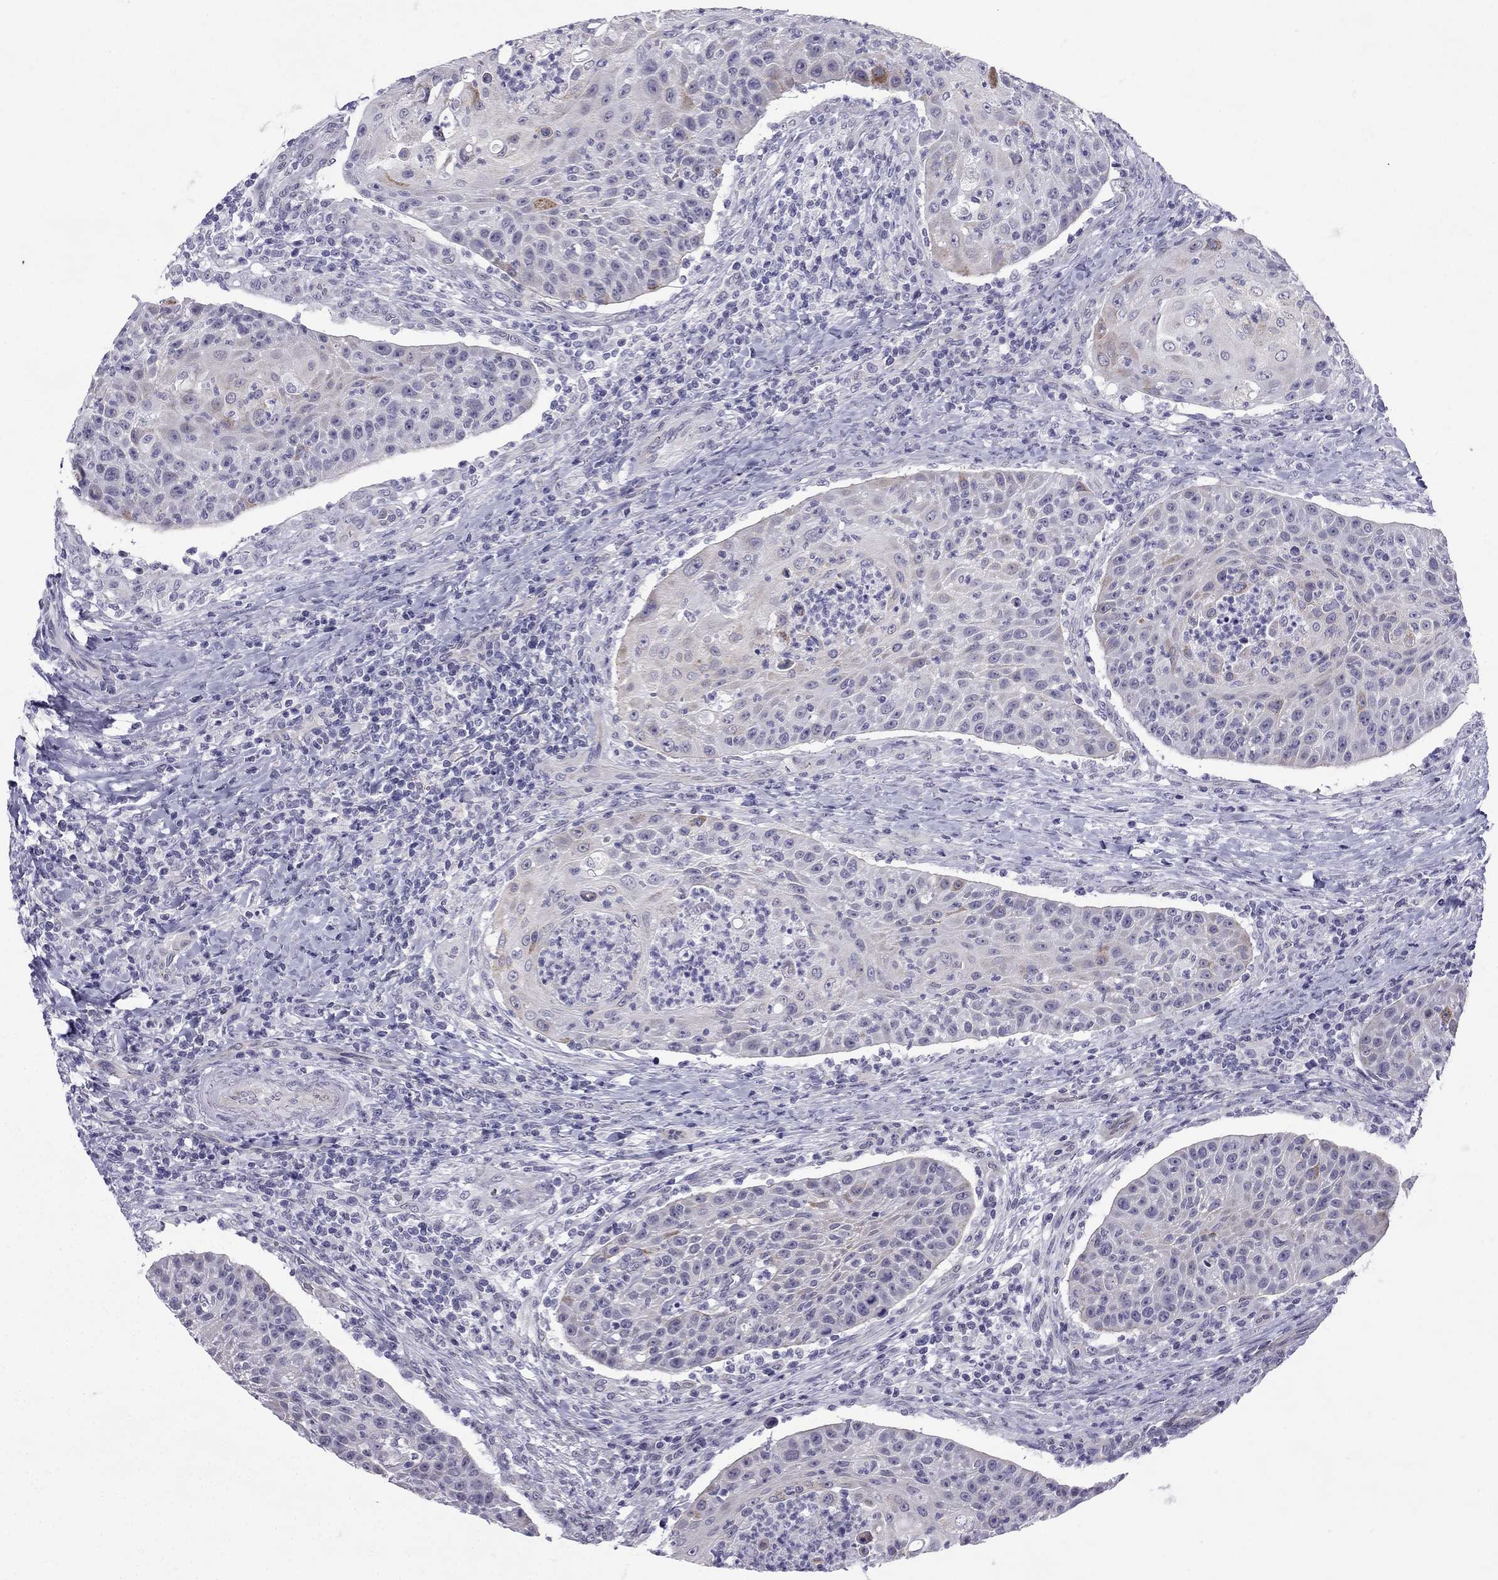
{"staining": {"intensity": "negative", "quantity": "none", "location": "none"}, "tissue": "head and neck cancer", "cell_type": "Tumor cells", "image_type": "cancer", "snomed": [{"axis": "morphology", "description": "Squamous cell carcinoma, NOS"}, {"axis": "topography", "description": "Head-Neck"}], "caption": "A histopathology image of squamous cell carcinoma (head and neck) stained for a protein demonstrates no brown staining in tumor cells.", "gene": "CFAP53", "patient": {"sex": "male", "age": 69}}